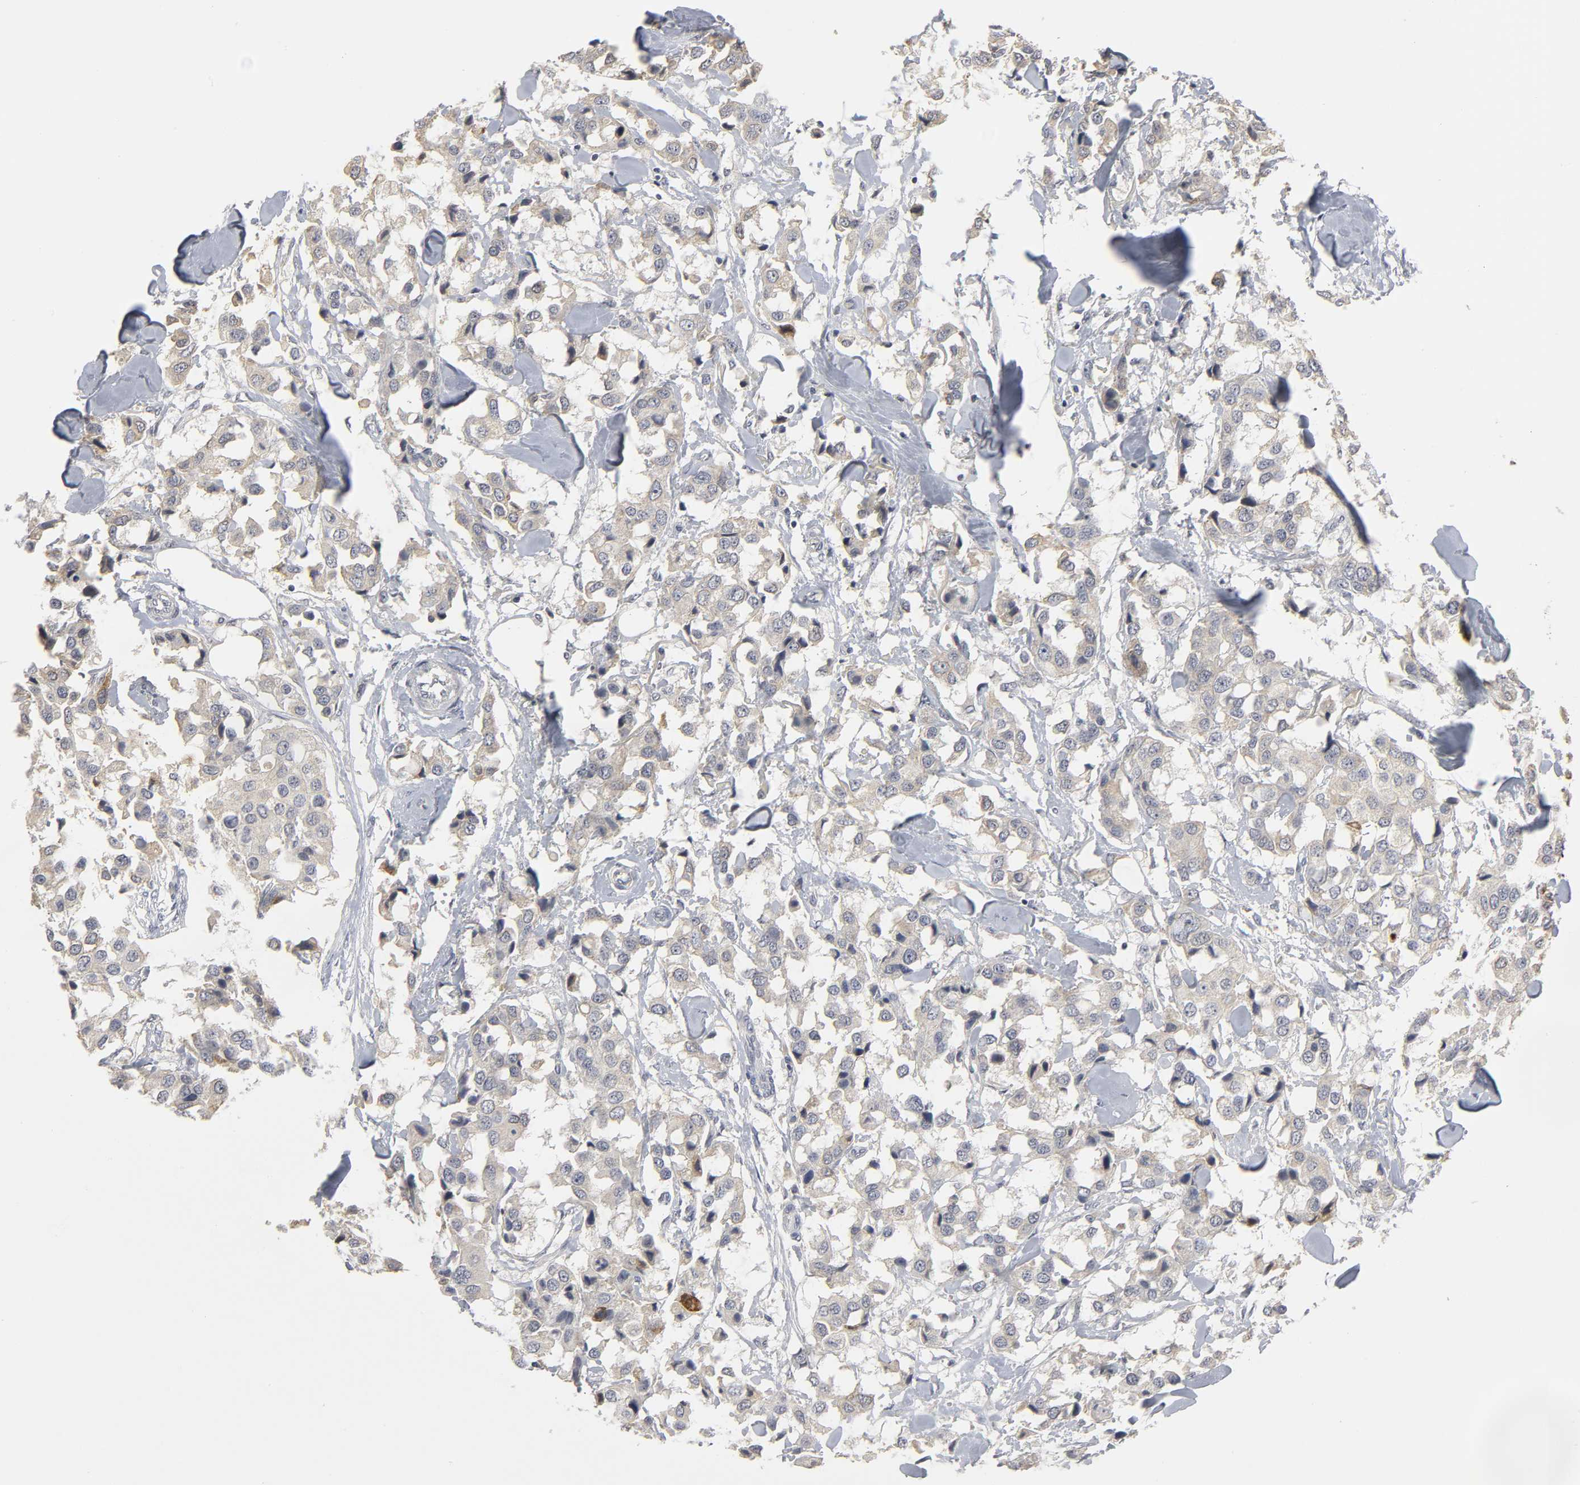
{"staining": {"intensity": "weak", "quantity": ">75%", "location": "cytoplasmic/membranous"}, "tissue": "breast cancer", "cell_type": "Tumor cells", "image_type": "cancer", "snomed": [{"axis": "morphology", "description": "Duct carcinoma"}, {"axis": "topography", "description": "Breast"}], "caption": "Weak cytoplasmic/membranous protein positivity is appreciated in about >75% of tumor cells in breast cancer (intraductal carcinoma).", "gene": "TCAP", "patient": {"sex": "female", "age": 80}}